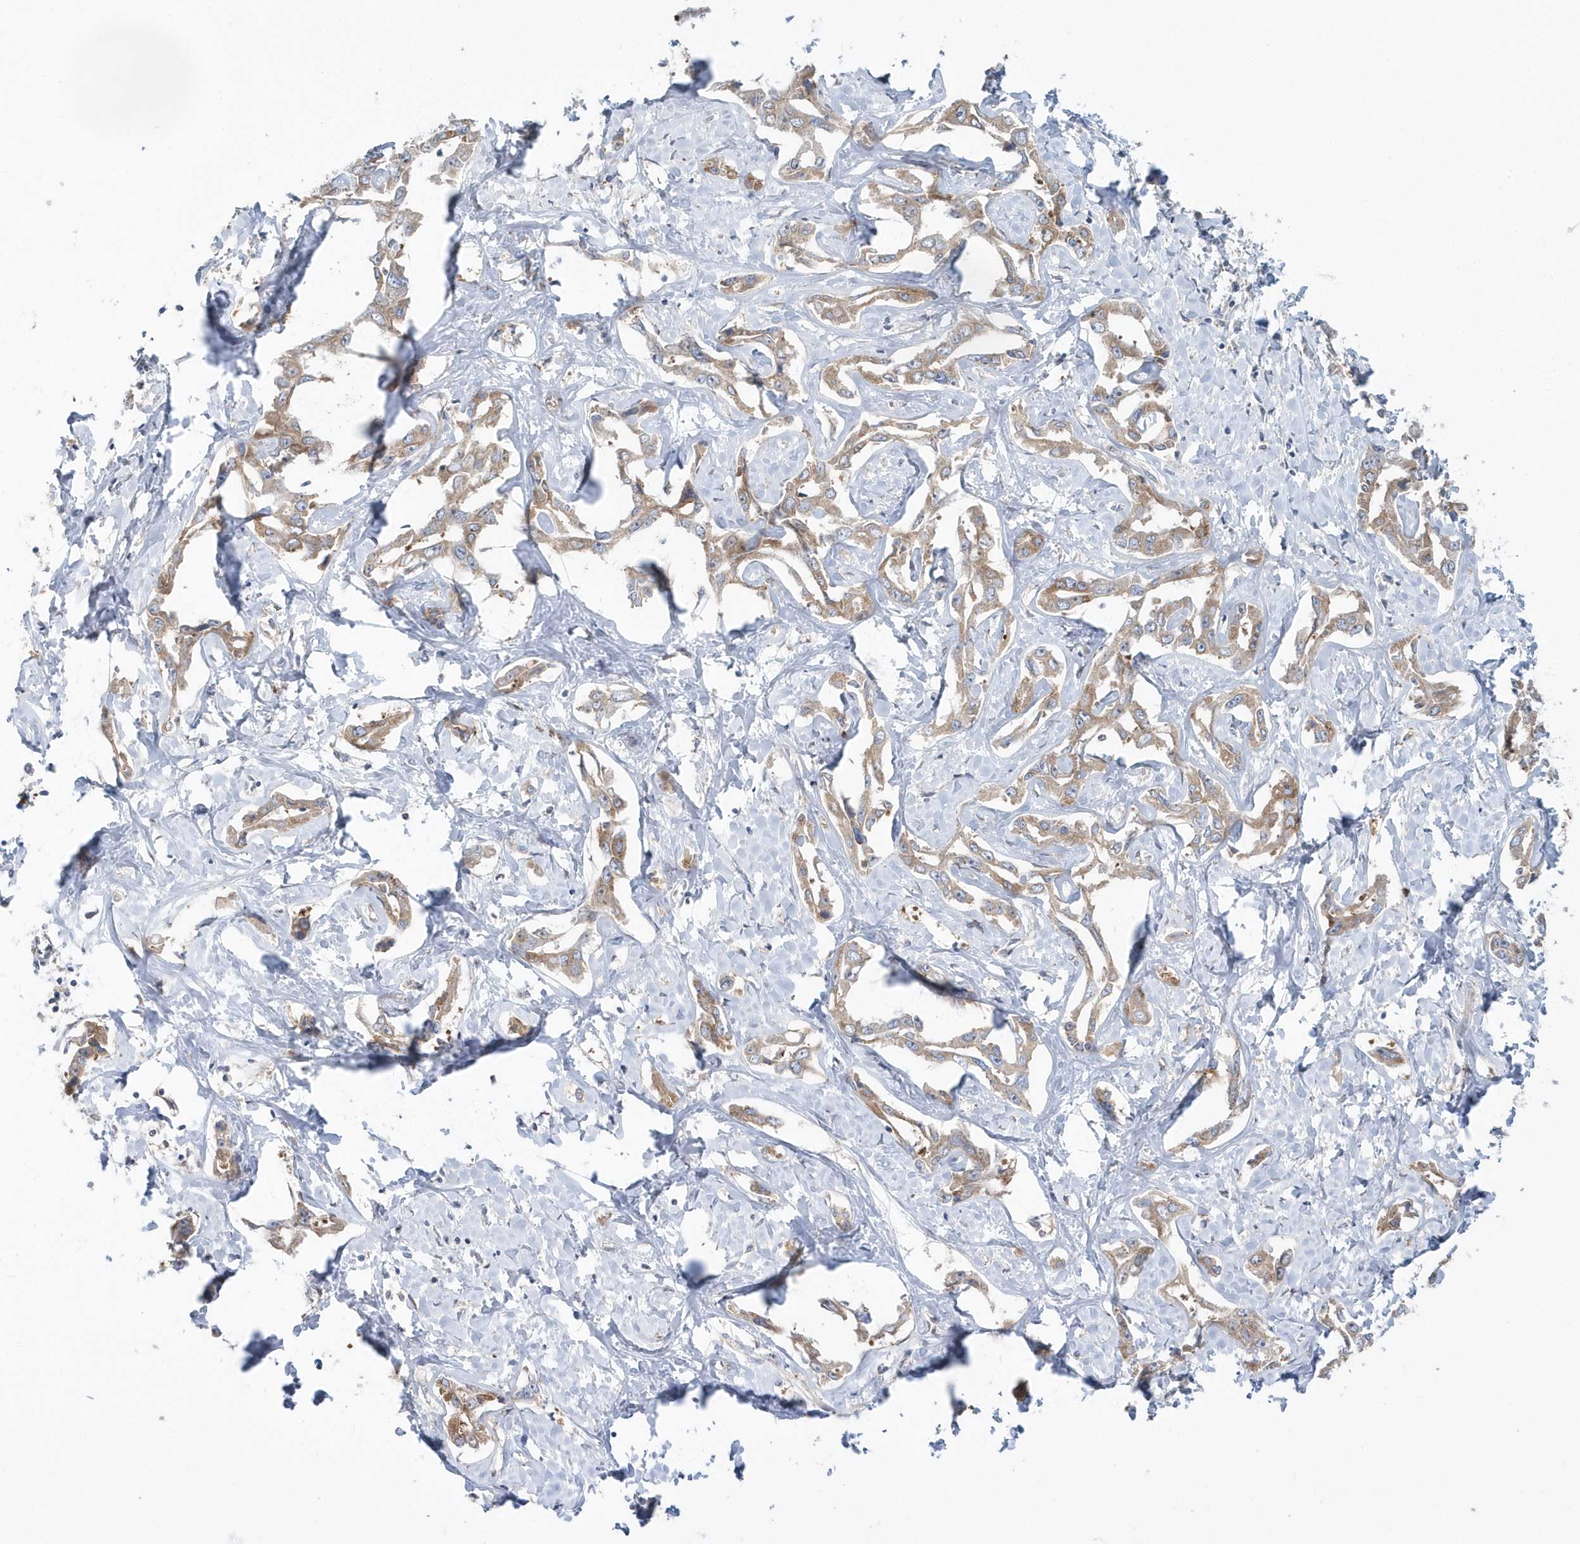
{"staining": {"intensity": "weak", "quantity": ">75%", "location": "cytoplasmic/membranous"}, "tissue": "liver cancer", "cell_type": "Tumor cells", "image_type": "cancer", "snomed": [{"axis": "morphology", "description": "Cholangiocarcinoma"}, {"axis": "topography", "description": "Liver"}], "caption": "Liver cholangiocarcinoma stained with immunohistochemistry shows weak cytoplasmic/membranous staining in approximately >75% of tumor cells.", "gene": "EIF3C", "patient": {"sex": "male", "age": 59}}